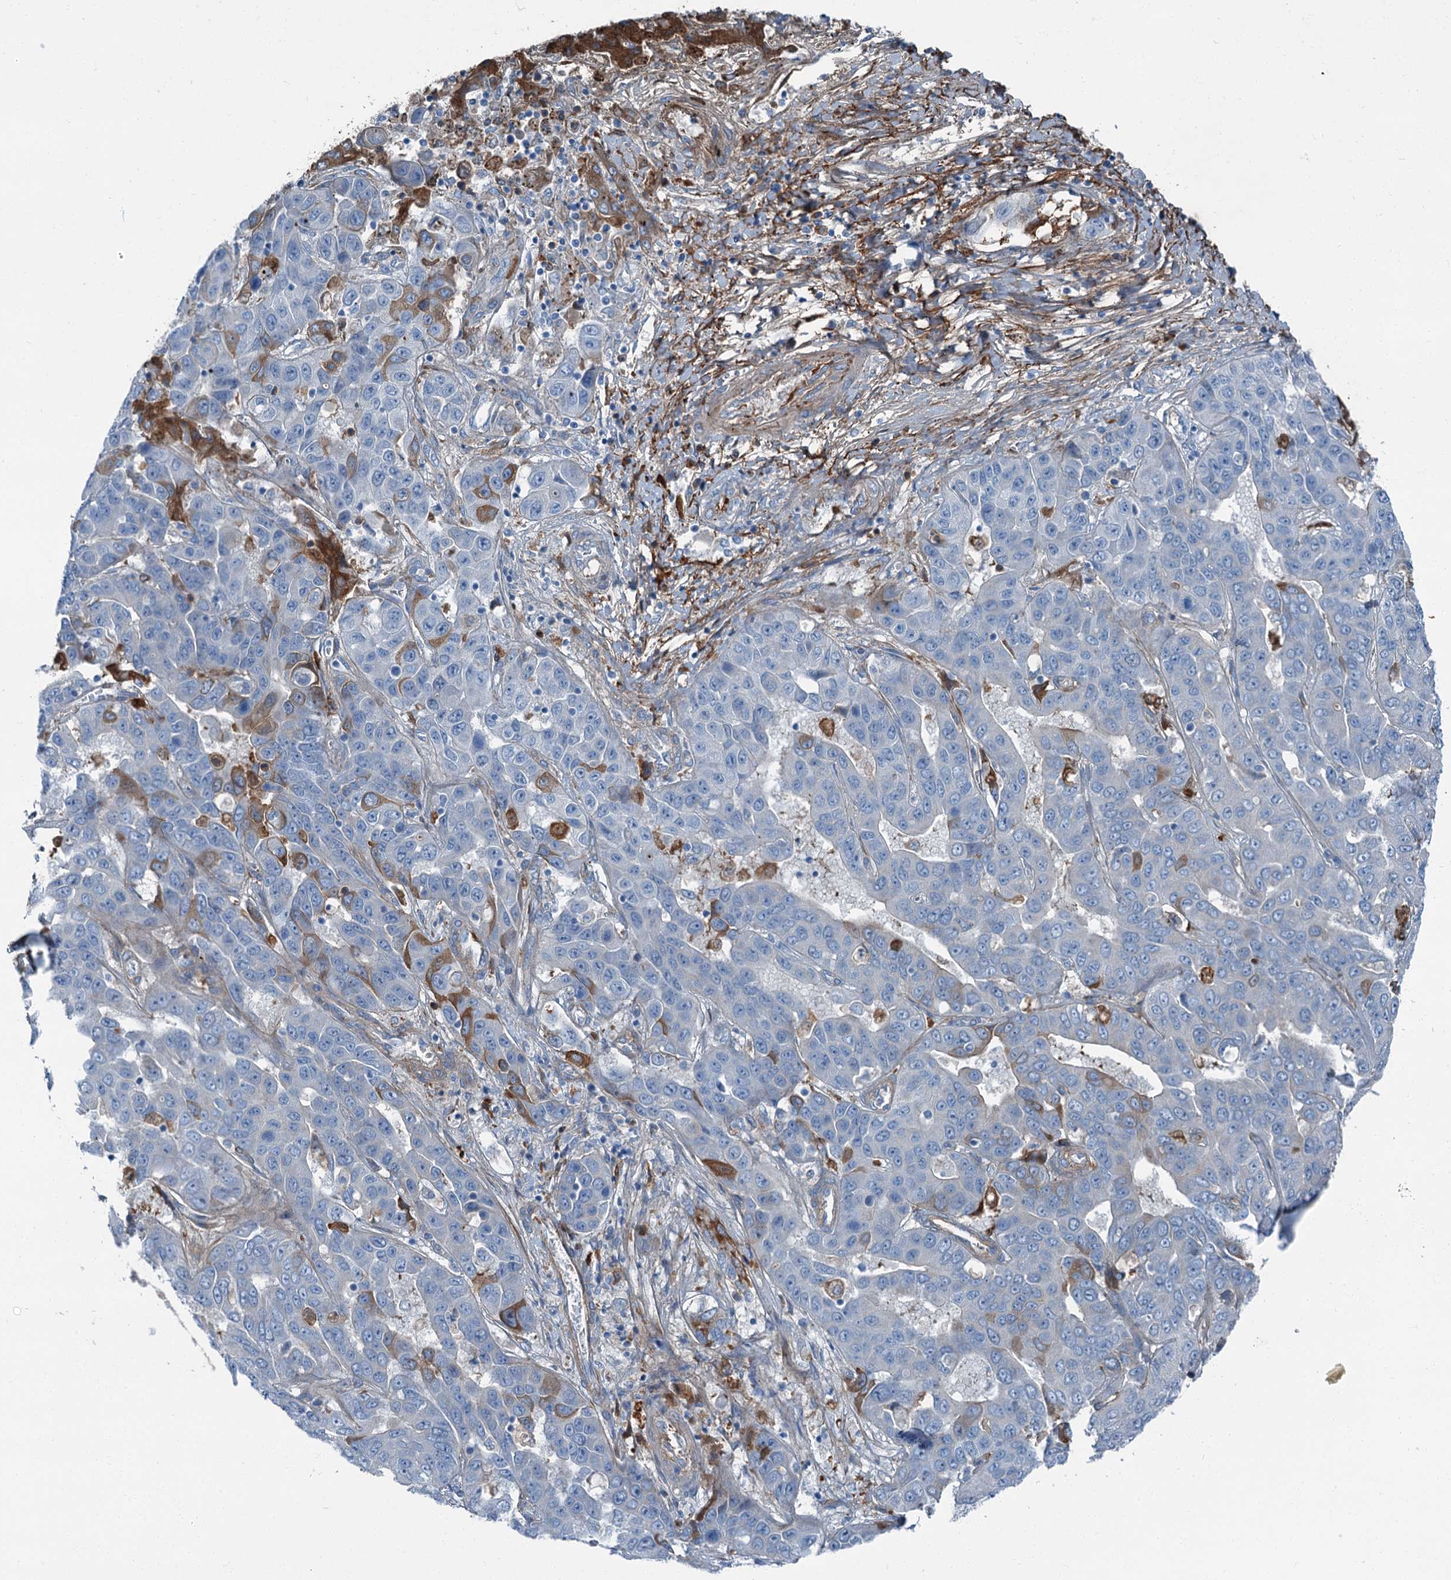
{"staining": {"intensity": "moderate", "quantity": "<25%", "location": "cytoplasmic/membranous"}, "tissue": "liver cancer", "cell_type": "Tumor cells", "image_type": "cancer", "snomed": [{"axis": "morphology", "description": "Cholangiocarcinoma"}, {"axis": "topography", "description": "Liver"}], "caption": "Cholangiocarcinoma (liver) was stained to show a protein in brown. There is low levels of moderate cytoplasmic/membranous positivity in approximately <25% of tumor cells.", "gene": "AXL", "patient": {"sex": "female", "age": 52}}